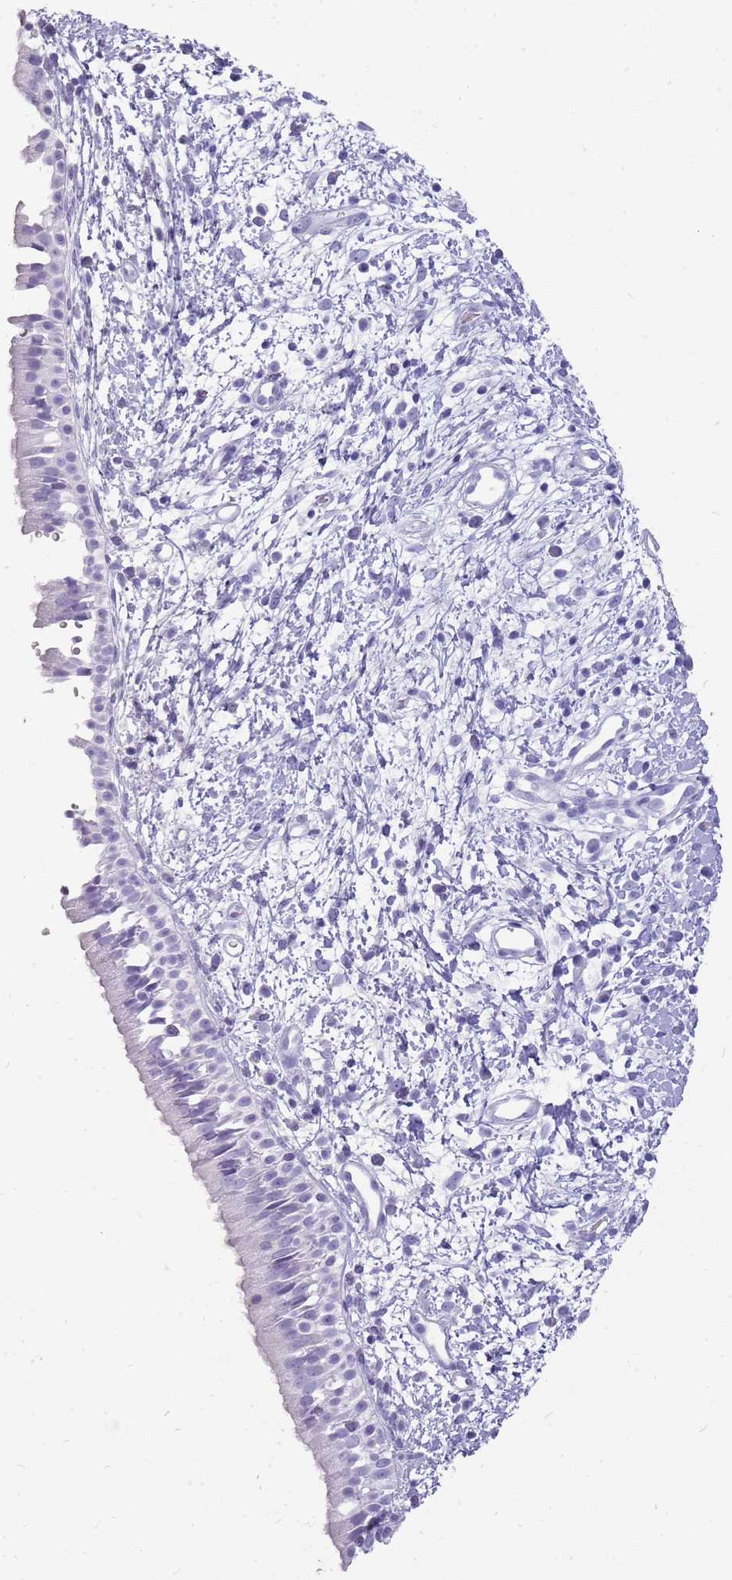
{"staining": {"intensity": "negative", "quantity": "none", "location": "none"}, "tissue": "nasopharynx", "cell_type": "Respiratory epithelial cells", "image_type": "normal", "snomed": [{"axis": "morphology", "description": "Normal tissue, NOS"}, {"axis": "topography", "description": "Nasopharynx"}], "caption": "DAB immunohistochemical staining of unremarkable nasopharynx demonstrates no significant expression in respiratory epithelial cells. Nuclei are stained in blue.", "gene": "ENSG00000271254", "patient": {"sex": "male", "age": 22}}